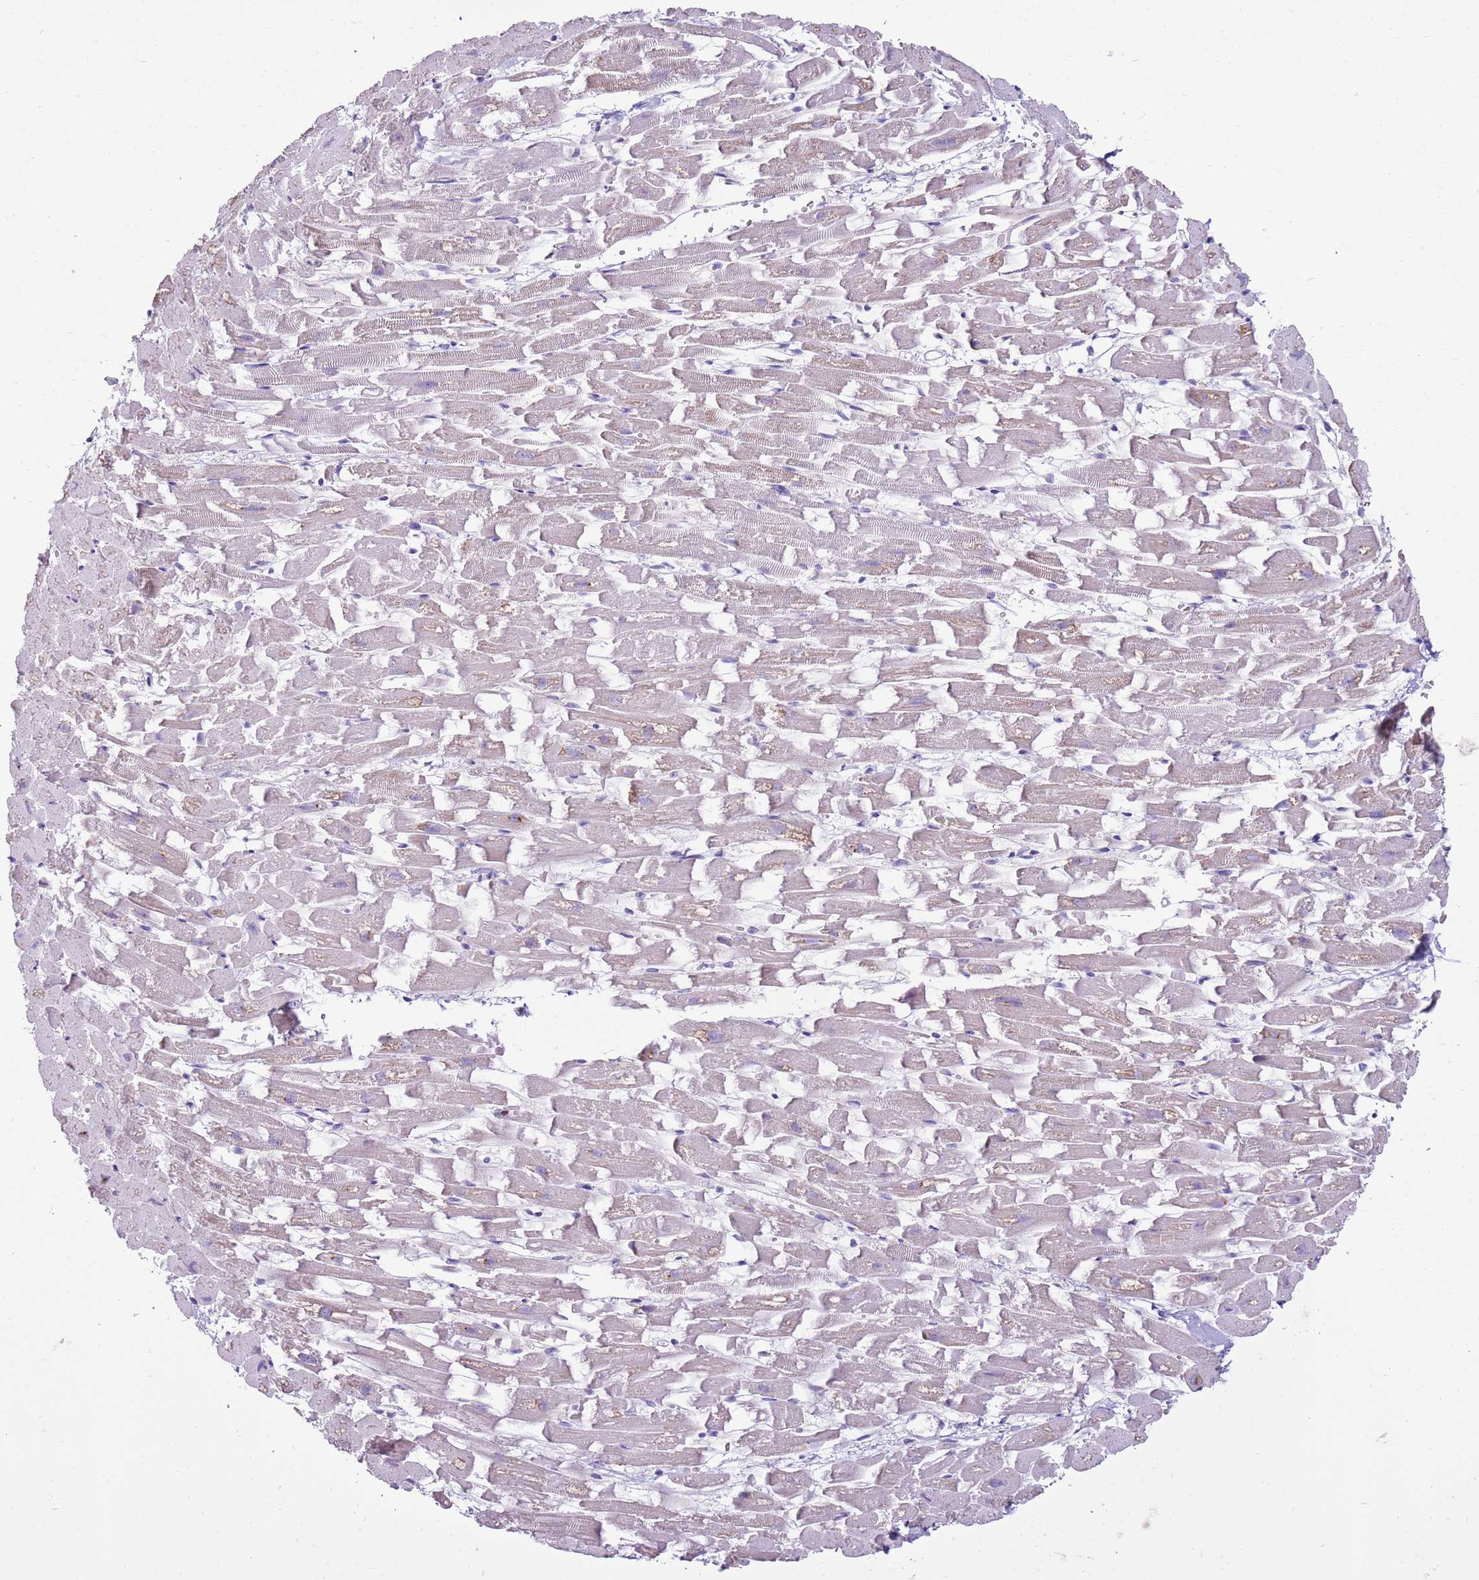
{"staining": {"intensity": "negative", "quantity": "none", "location": "none"}, "tissue": "heart muscle", "cell_type": "Cardiomyocytes", "image_type": "normal", "snomed": [{"axis": "morphology", "description": "Normal tissue, NOS"}, {"axis": "topography", "description": "Heart"}], "caption": "Immunohistochemistry (IHC) of unremarkable human heart muscle displays no expression in cardiomyocytes.", "gene": "SLC38A5", "patient": {"sex": "female", "age": 64}}